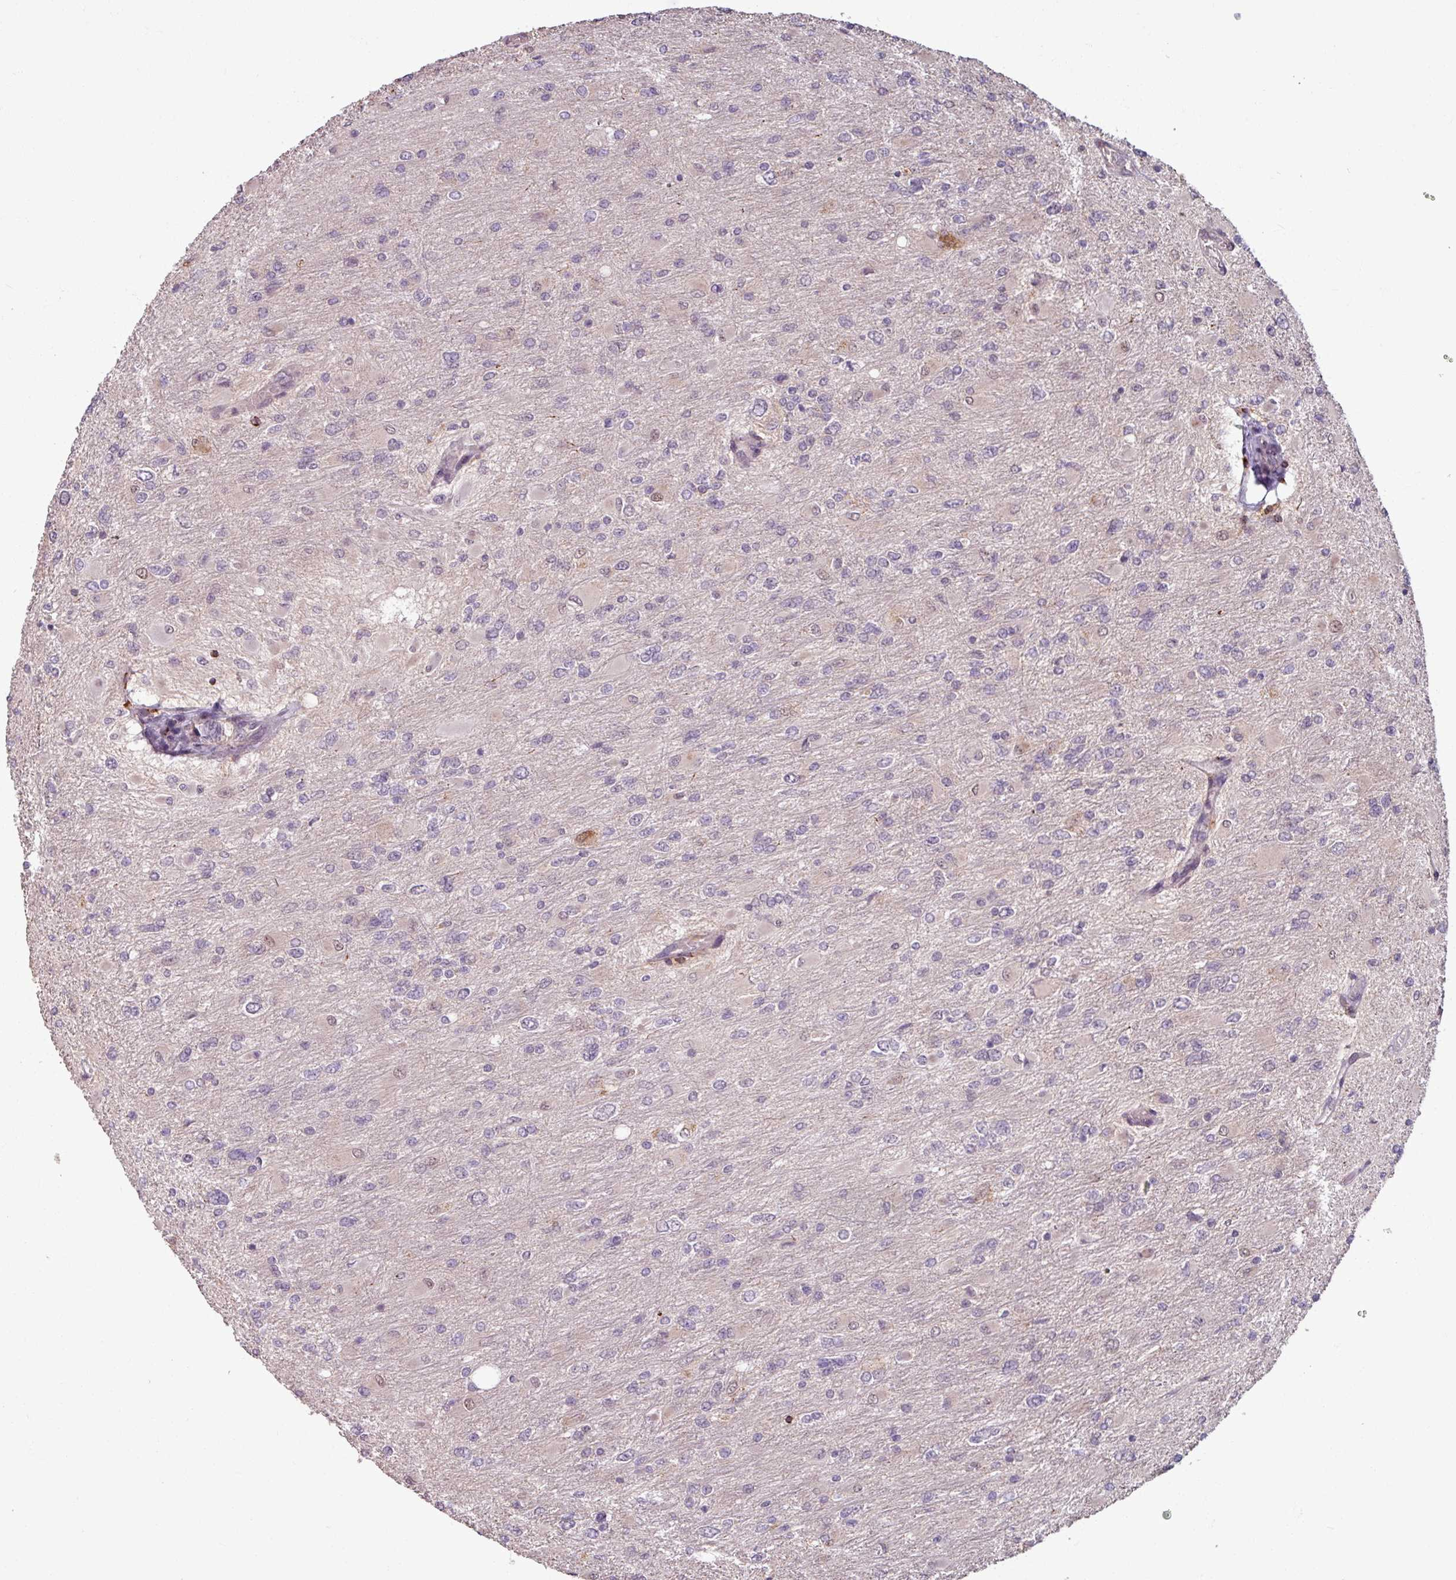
{"staining": {"intensity": "weak", "quantity": "25%-75%", "location": "cytoplasmic/membranous,nuclear"}, "tissue": "glioma", "cell_type": "Tumor cells", "image_type": "cancer", "snomed": [{"axis": "morphology", "description": "Glioma, malignant, High grade"}, {"axis": "topography", "description": "Cerebral cortex"}], "caption": "A micrograph showing weak cytoplasmic/membranous and nuclear expression in approximately 25%-75% of tumor cells in glioma, as visualized by brown immunohistochemical staining.", "gene": "OR6B1", "patient": {"sex": "female", "age": 36}}